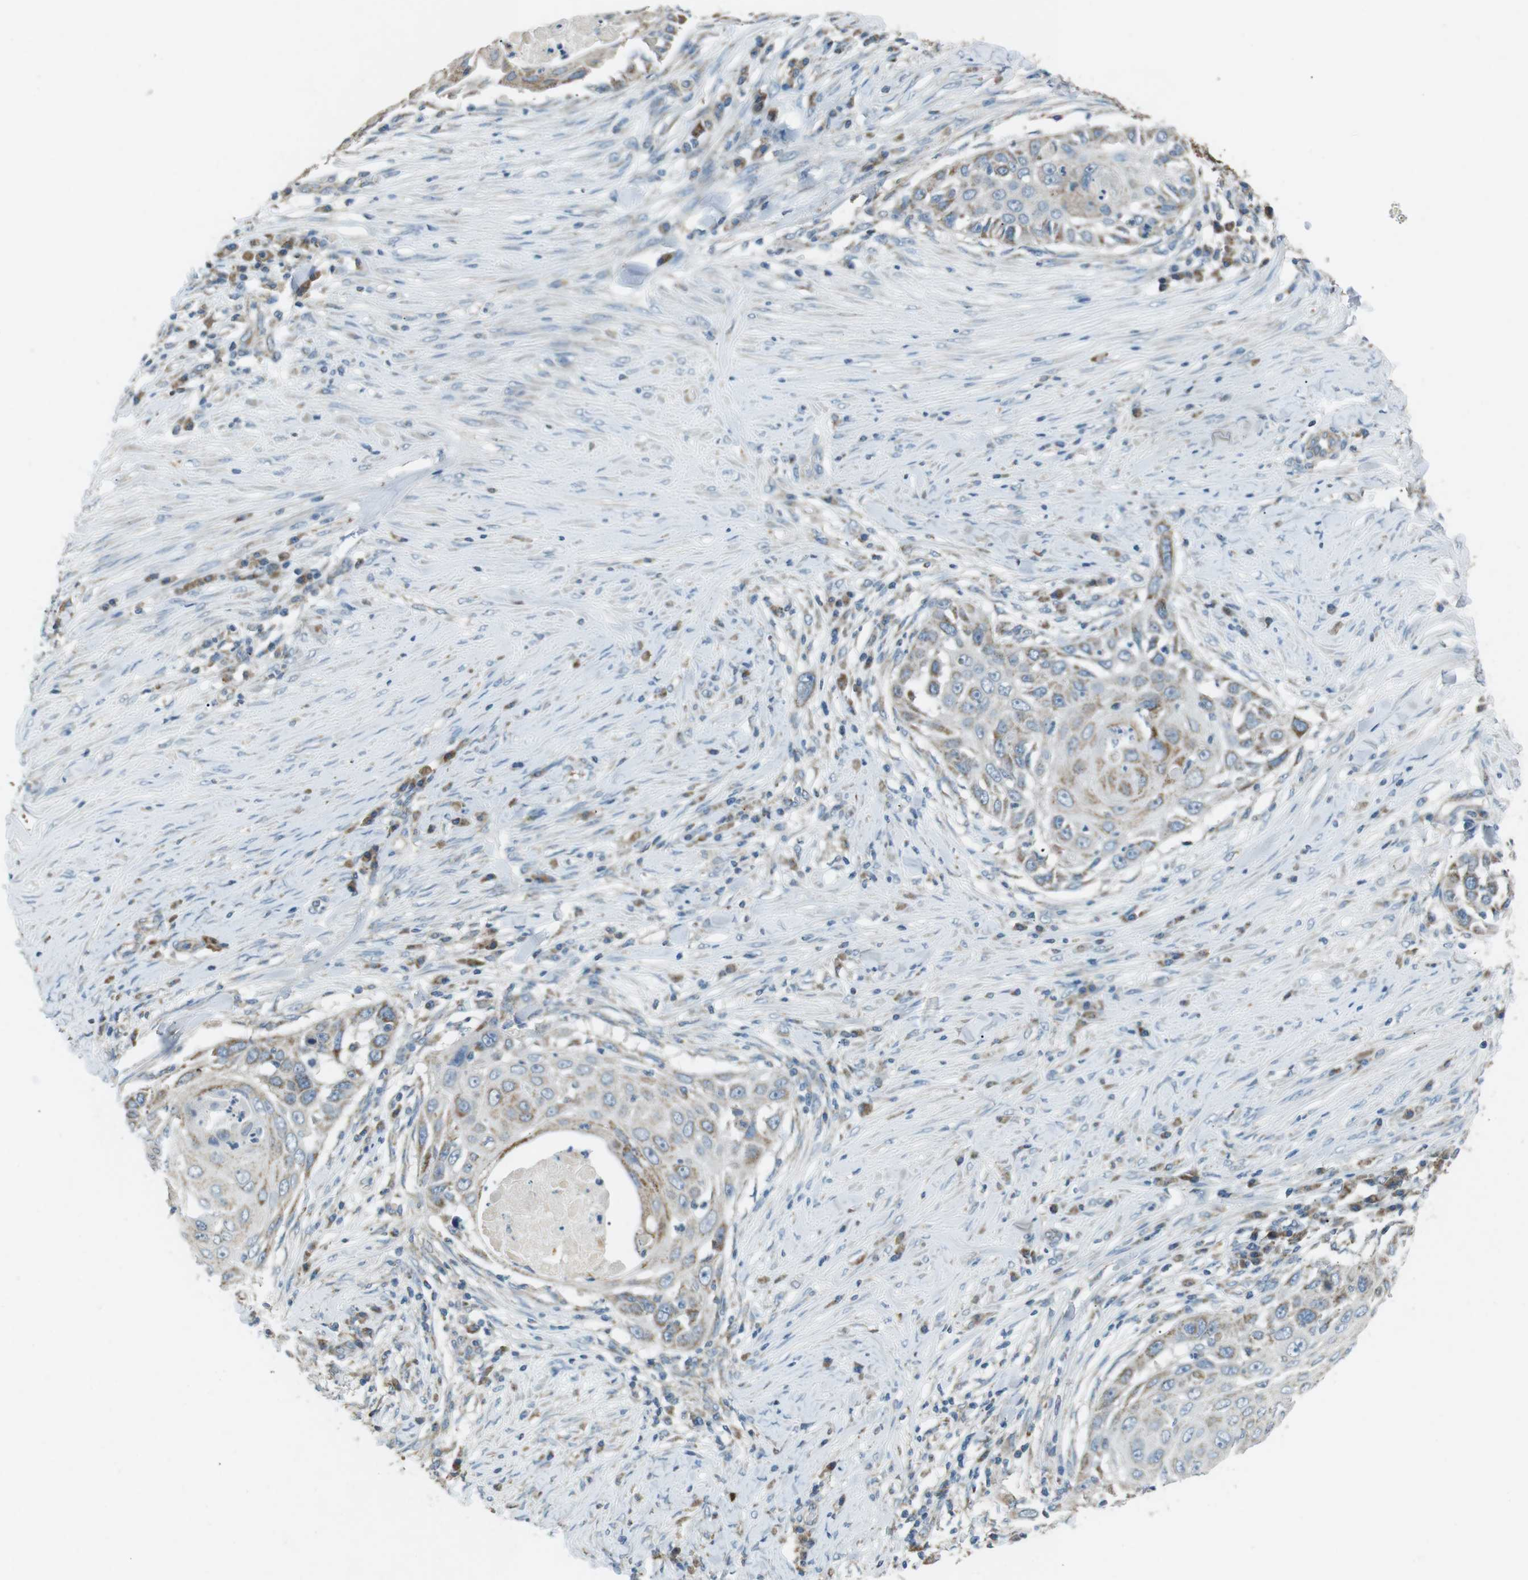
{"staining": {"intensity": "moderate", "quantity": "<25%", "location": "cytoplasmic/membranous"}, "tissue": "skin cancer", "cell_type": "Tumor cells", "image_type": "cancer", "snomed": [{"axis": "morphology", "description": "Squamous cell carcinoma, NOS"}, {"axis": "topography", "description": "Skin"}], "caption": "Immunohistochemical staining of human squamous cell carcinoma (skin) reveals low levels of moderate cytoplasmic/membranous protein staining in about <25% of tumor cells.", "gene": "BACE1", "patient": {"sex": "female", "age": 44}}